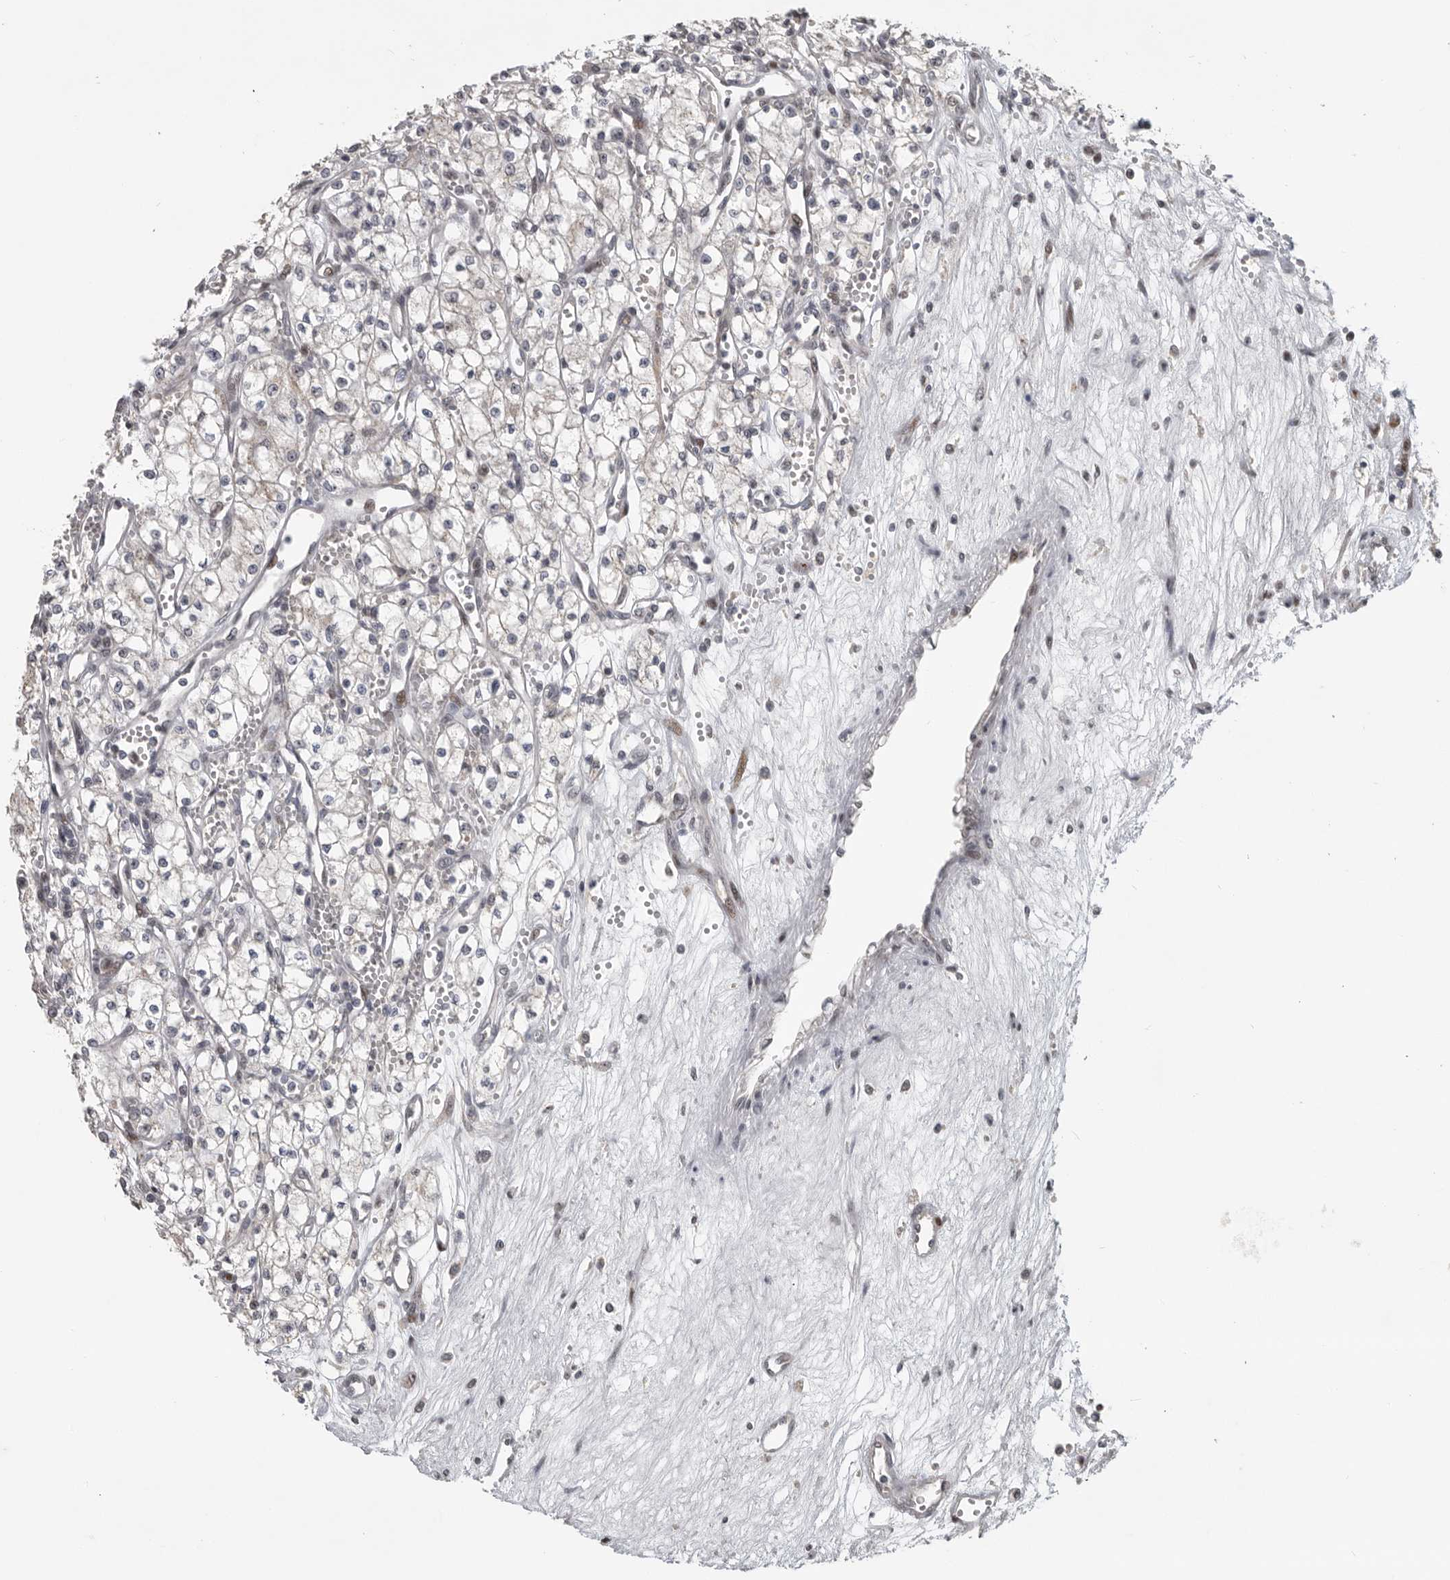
{"staining": {"intensity": "negative", "quantity": "none", "location": "none"}, "tissue": "renal cancer", "cell_type": "Tumor cells", "image_type": "cancer", "snomed": [{"axis": "morphology", "description": "Adenocarcinoma, NOS"}, {"axis": "topography", "description": "Kidney"}], "caption": "Image shows no protein expression in tumor cells of renal adenocarcinoma tissue.", "gene": "PCMTD1", "patient": {"sex": "male", "age": 59}}